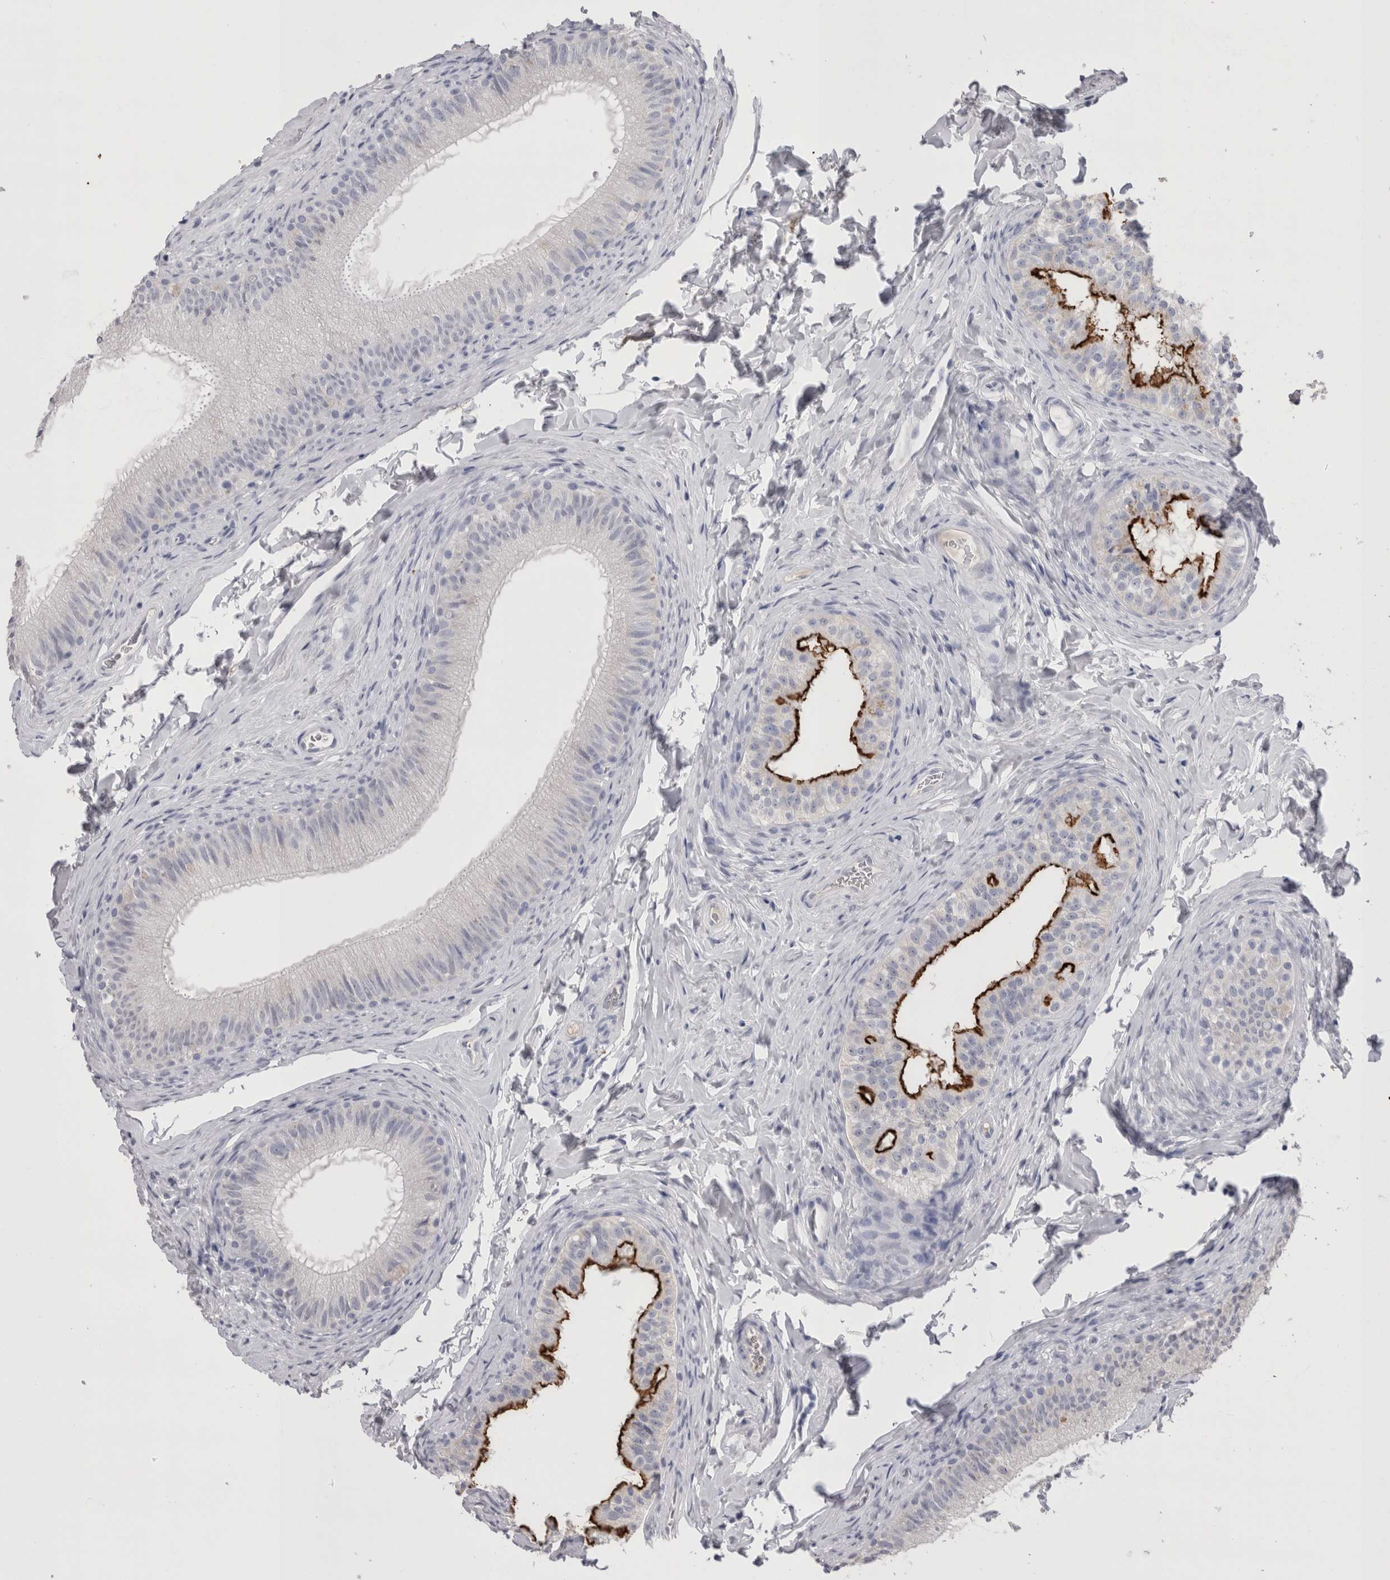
{"staining": {"intensity": "strong", "quantity": "<25%", "location": "cytoplasmic/membranous"}, "tissue": "epididymis", "cell_type": "Glandular cells", "image_type": "normal", "snomed": [{"axis": "morphology", "description": "Normal tissue, NOS"}, {"axis": "topography", "description": "Epididymis"}], "caption": "A micrograph of human epididymis stained for a protein exhibits strong cytoplasmic/membranous brown staining in glandular cells. (DAB = brown stain, brightfield microscopy at high magnification).", "gene": "CDHR5", "patient": {"sex": "male", "age": 49}}